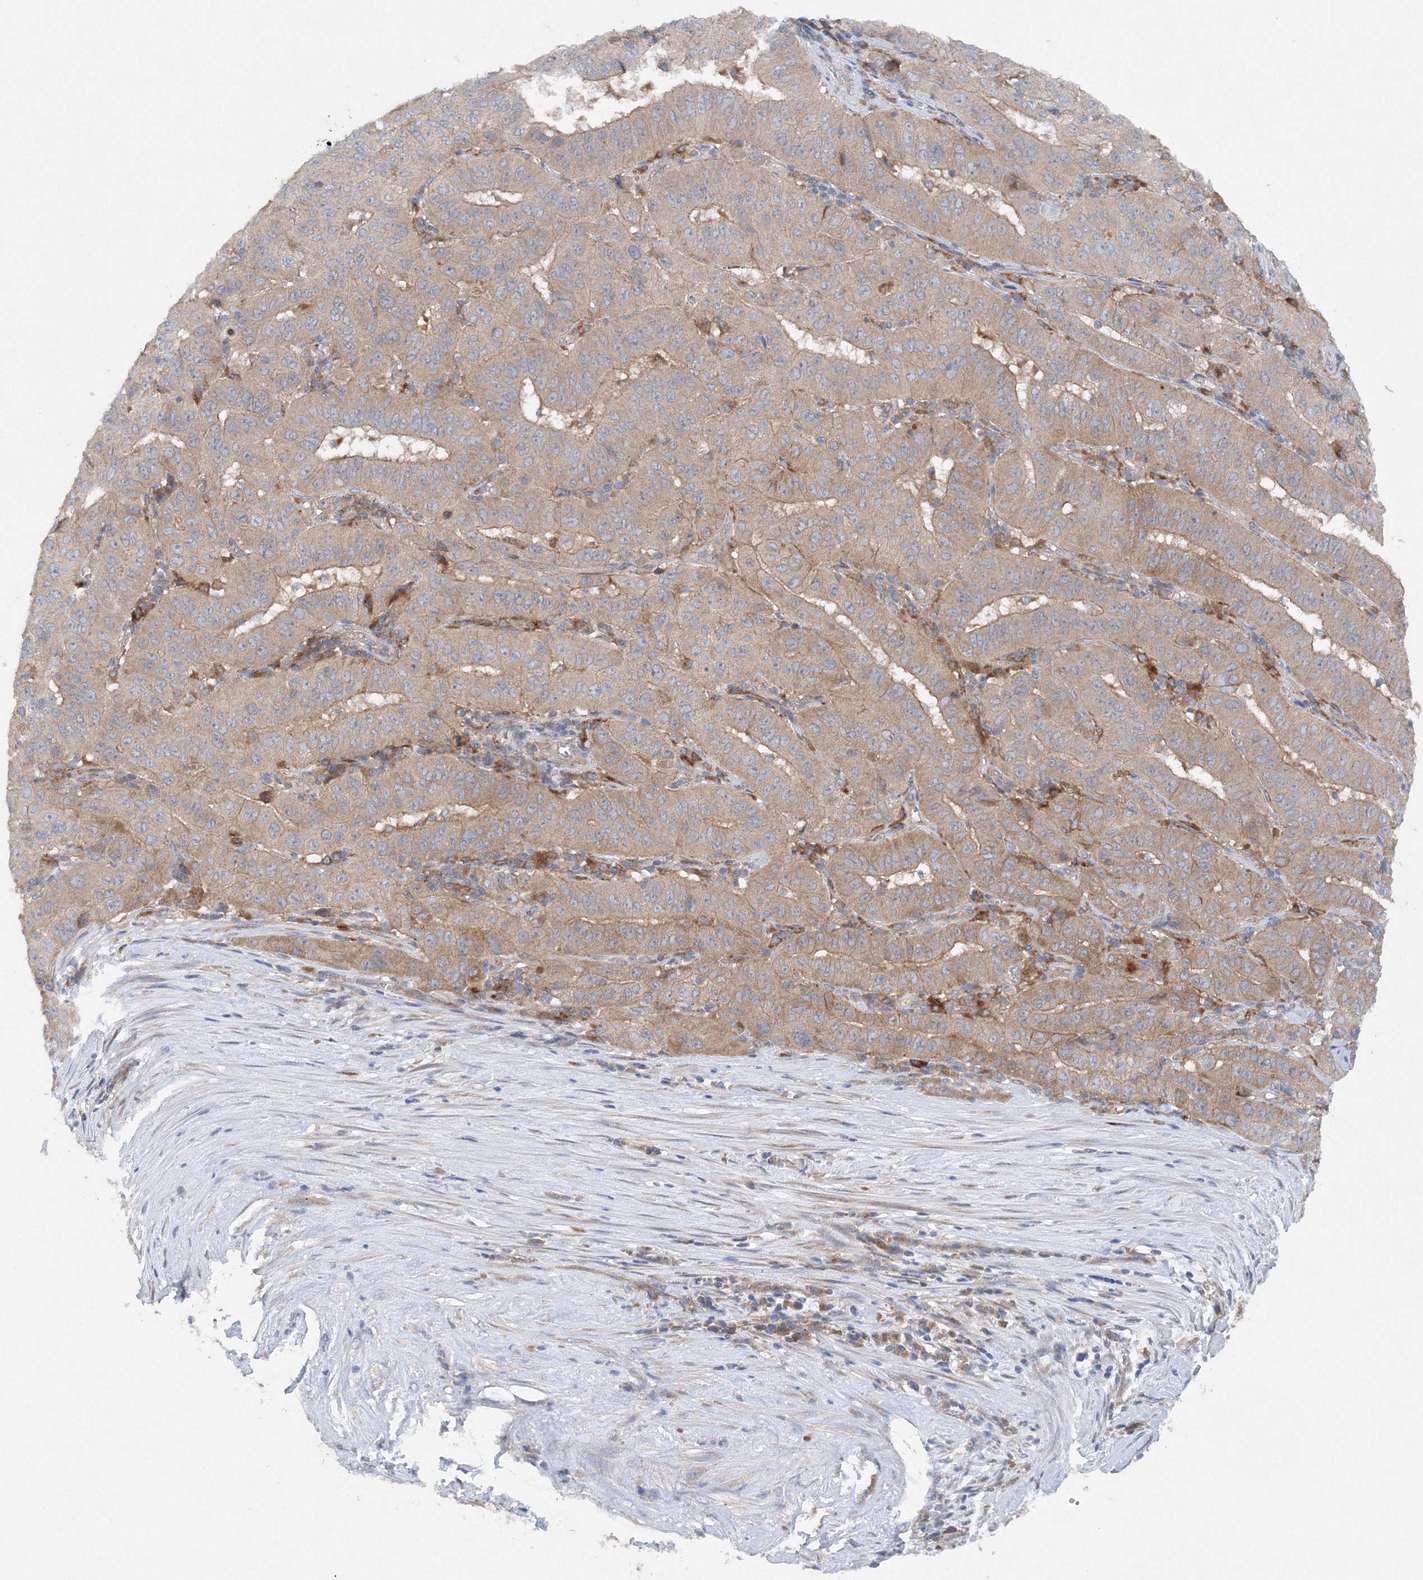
{"staining": {"intensity": "weak", "quantity": ">75%", "location": "cytoplasmic/membranous"}, "tissue": "pancreatic cancer", "cell_type": "Tumor cells", "image_type": "cancer", "snomed": [{"axis": "morphology", "description": "Adenocarcinoma, NOS"}, {"axis": "topography", "description": "Pancreas"}], "caption": "High-power microscopy captured an immunohistochemistry image of adenocarcinoma (pancreatic), revealing weak cytoplasmic/membranous expression in approximately >75% of tumor cells.", "gene": "SLC36A1", "patient": {"sex": "male", "age": 63}}